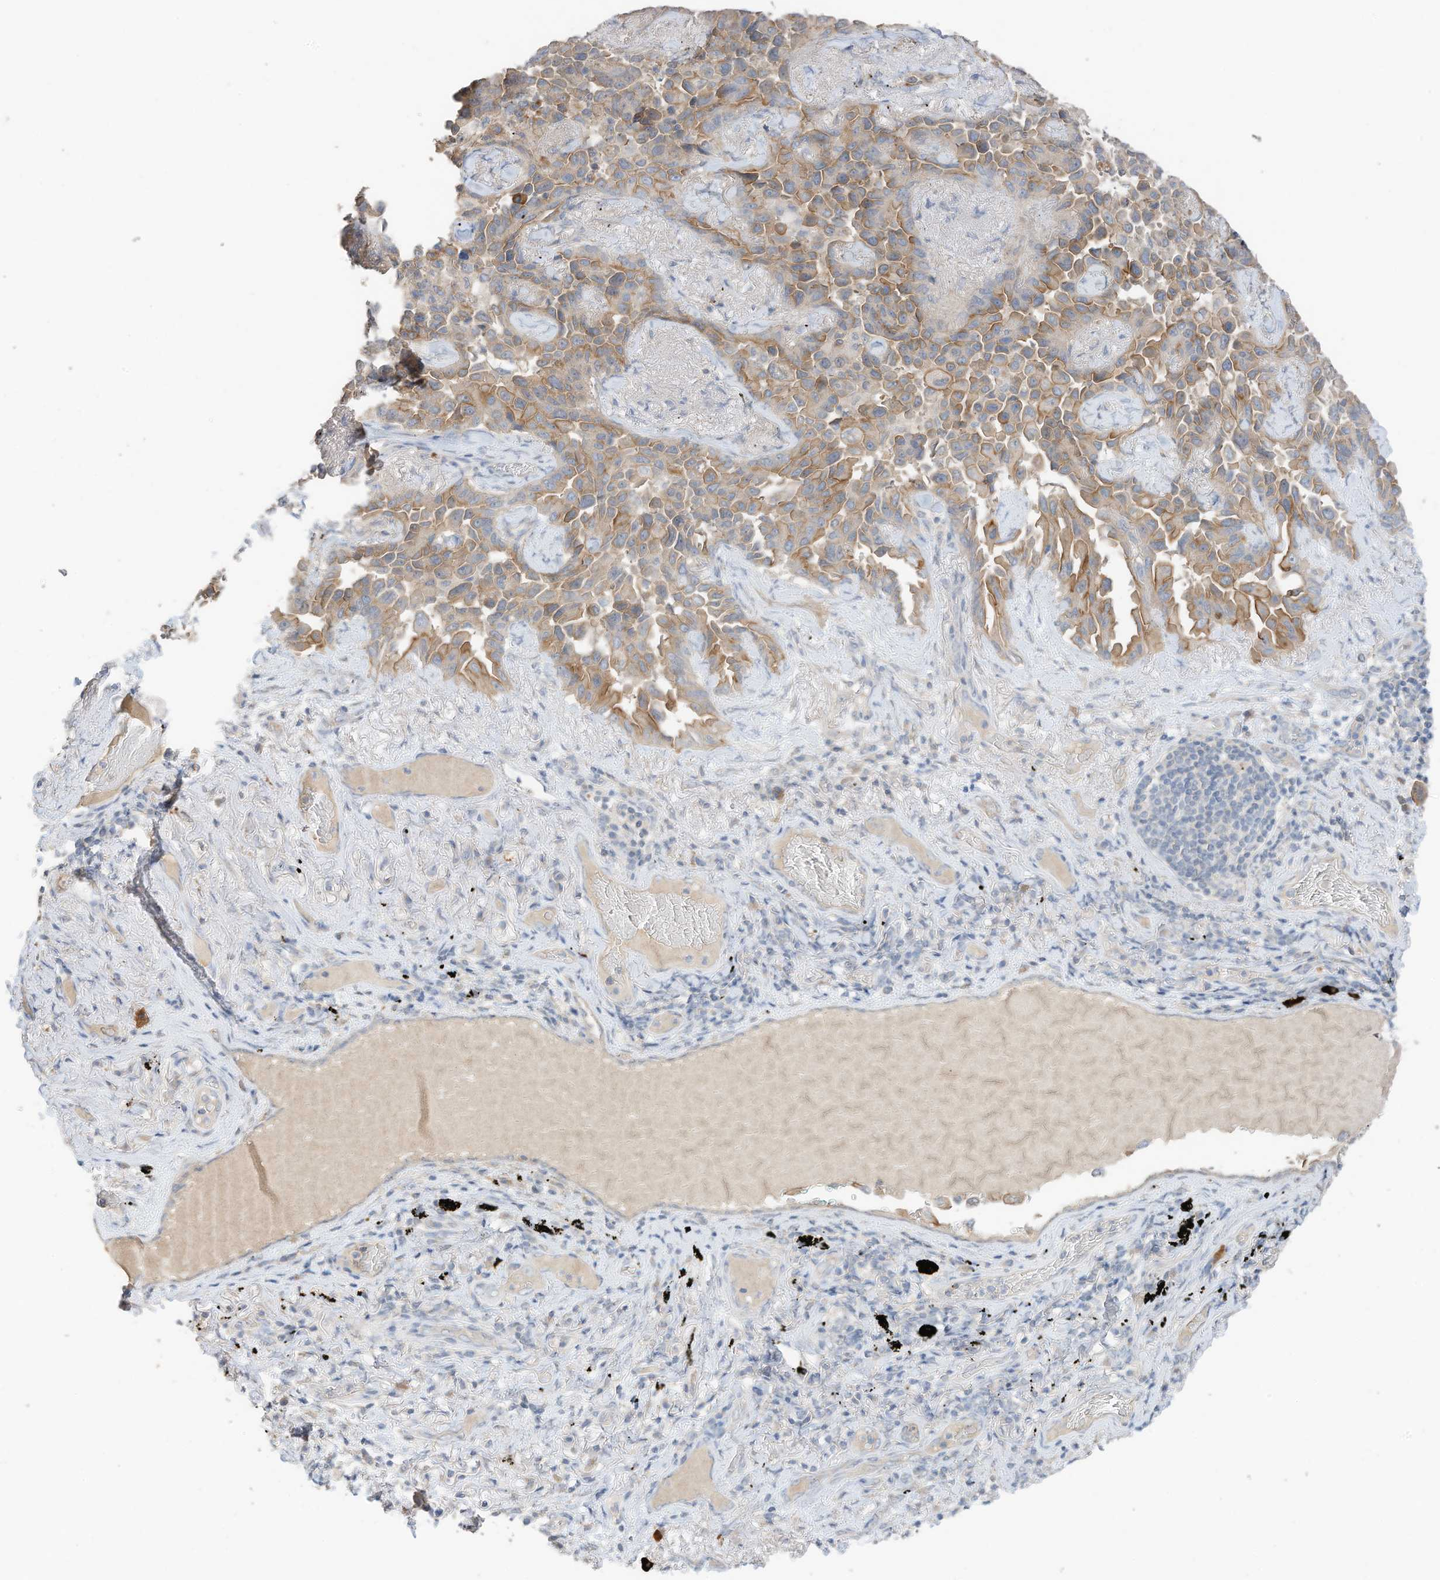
{"staining": {"intensity": "moderate", "quantity": "<25%", "location": "cytoplasmic/membranous"}, "tissue": "lung cancer", "cell_type": "Tumor cells", "image_type": "cancer", "snomed": [{"axis": "morphology", "description": "Adenocarcinoma, NOS"}, {"axis": "topography", "description": "Lung"}], "caption": "Immunohistochemical staining of adenocarcinoma (lung) shows low levels of moderate cytoplasmic/membranous protein expression in about <25% of tumor cells.", "gene": "CAPN13", "patient": {"sex": "female", "age": 67}}